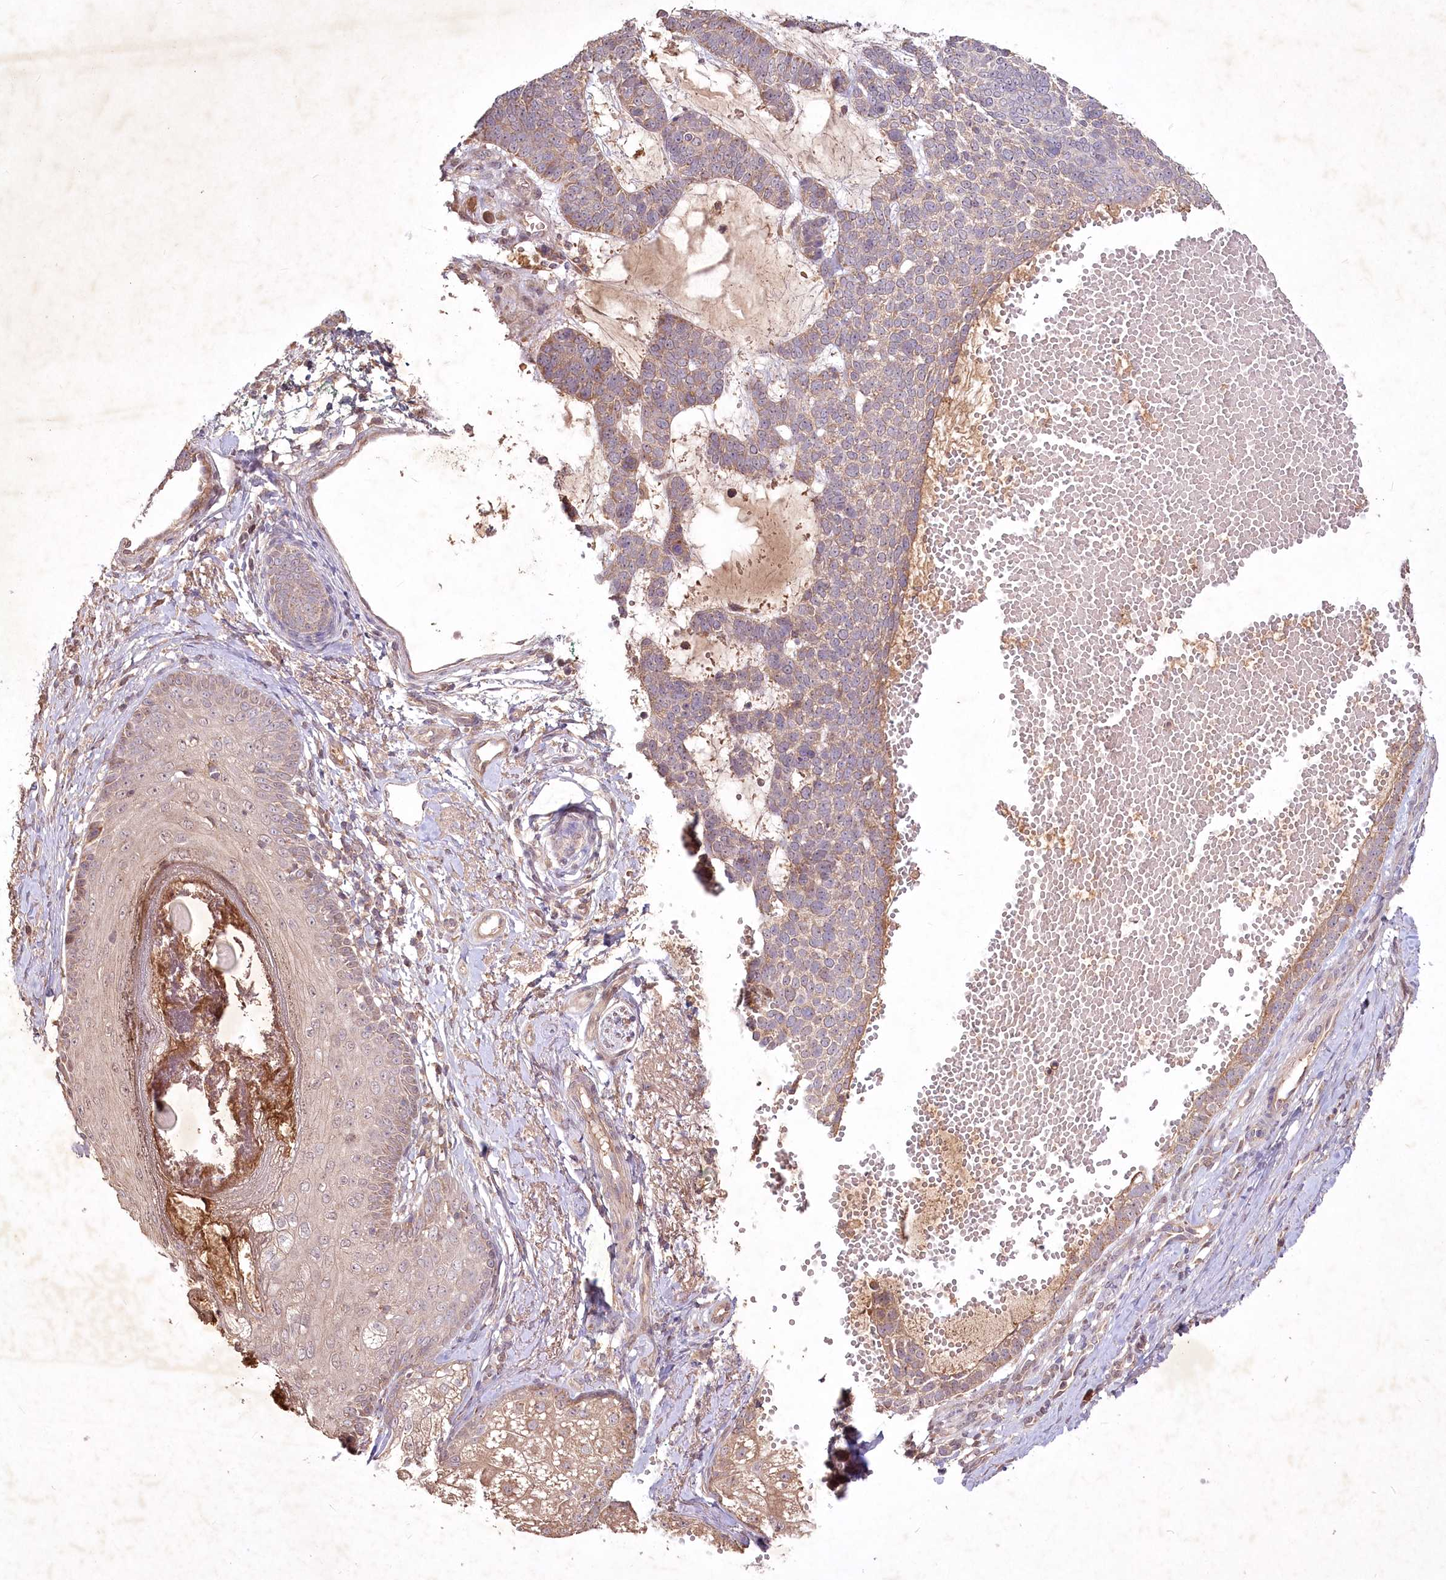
{"staining": {"intensity": "moderate", "quantity": "<25%", "location": "cytoplasmic/membranous"}, "tissue": "skin cancer", "cell_type": "Tumor cells", "image_type": "cancer", "snomed": [{"axis": "morphology", "description": "Basal cell carcinoma"}, {"axis": "topography", "description": "Skin"}], "caption": "Skin cancer (basal cell carcinoma) was stained to show a protein in brown. There is low levels of moderate cytoplasmic/membranous staining in approximately <25% of tumor cells.", "gene": "IRAK1BP1", "patient": {"sex": "female", "age": 81}}